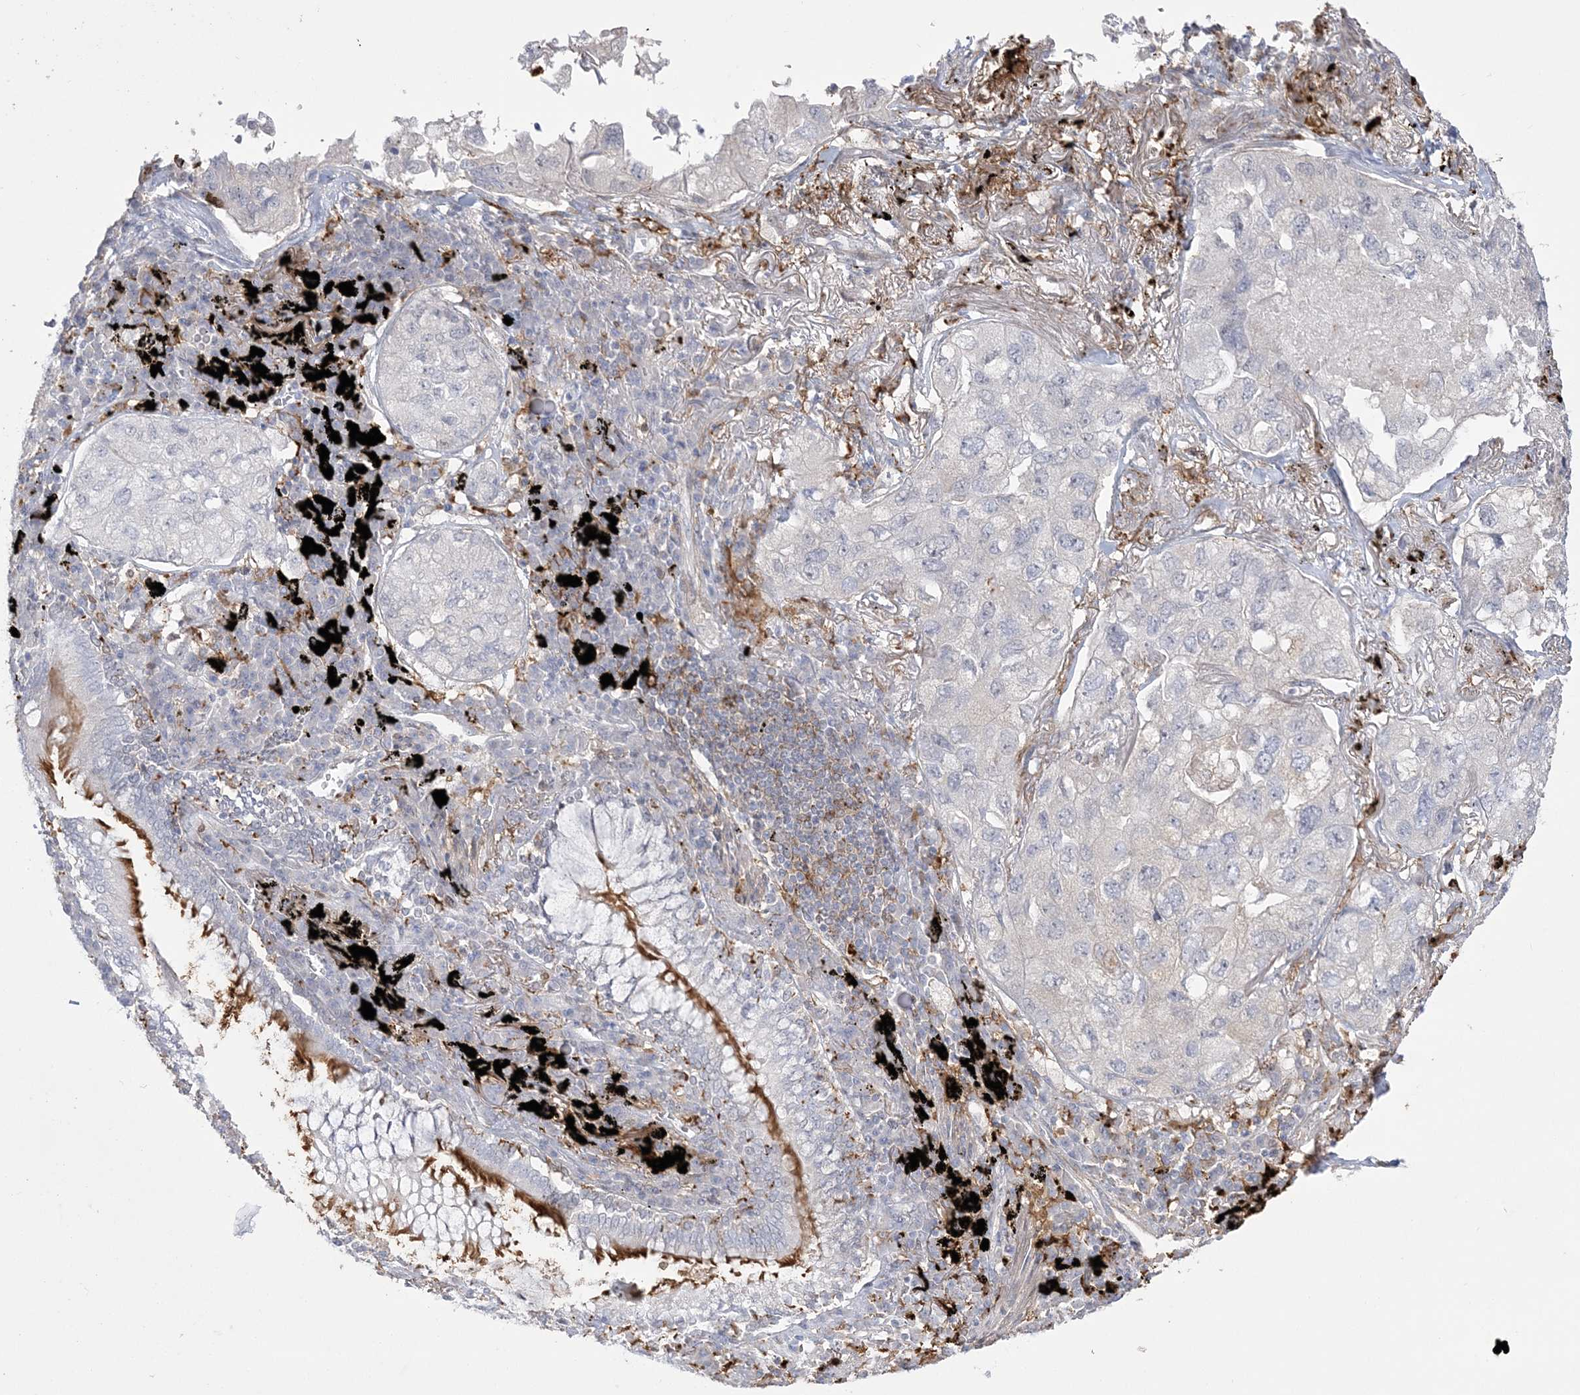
{"staining": {"intensity": "negative", "quantity": "none", "location": "none"}, "tissue": "lung cancer", "cell_type": "Tumor cells", "image_type": "cancer", "snomed": [{"axis": "morphology", "description": "Adenocarcinoma, NOS"}, {"axis": "topography", "description": "Lung"}], "caption": "High magnification brightfield microscopy of lung cancer stained with DAB (brown) and counterstained with hematoxylin (blue): tumor cells show no significant expression.", "gene": "HAAO", "patient": {"sex": "male", "age": 65}}